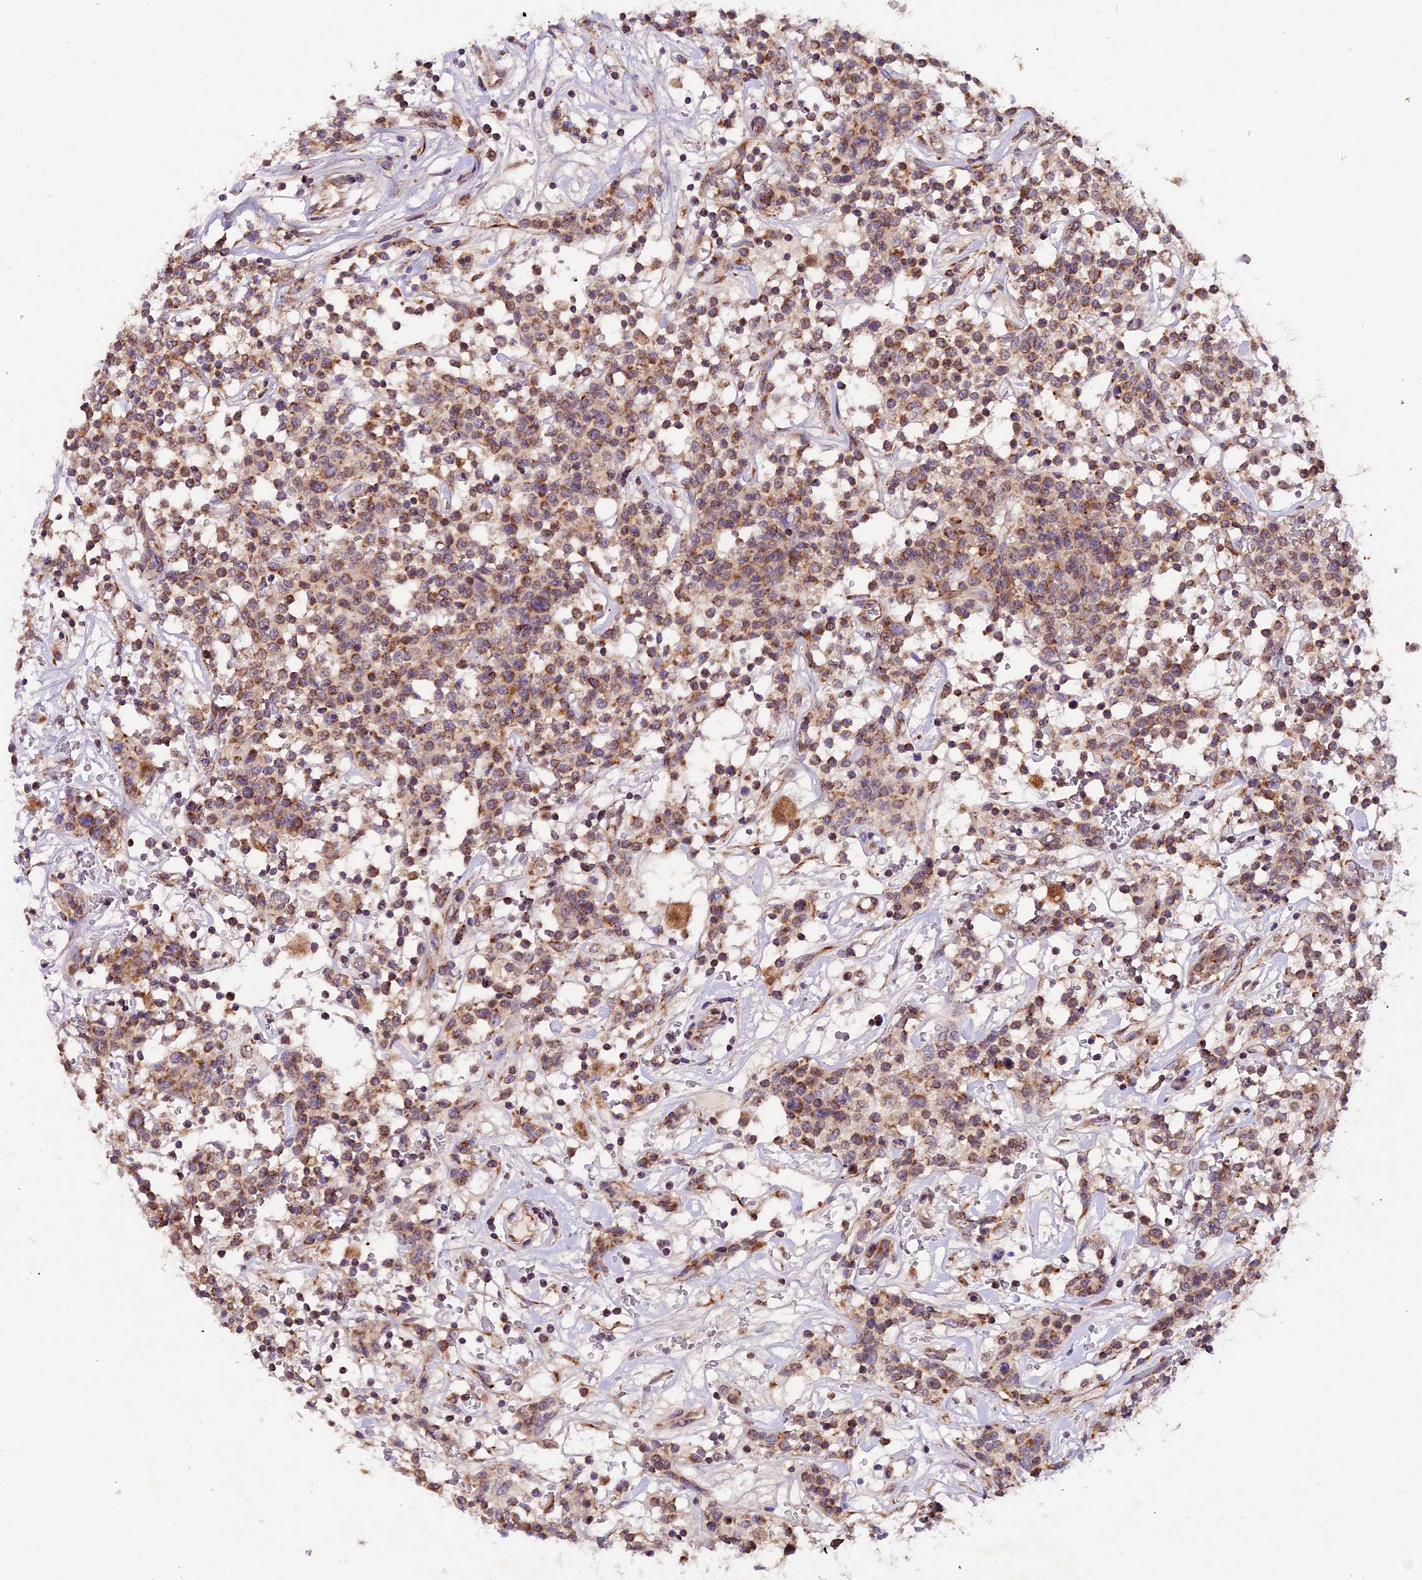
{"staining": {"intensity": "moderate", "quantity": ">75%", "location": "cytoplasmic/membranous"}, "tissue": "lymphoma", "cell_type": "Tumor cells", "image_type": "cancer", "snomed": [{"axis": "morphology", "description": "Malignant lymphoma, non-Hodgkin's type, Low grade"}, {"axis": "topography", "description": "Small intestine"}], "caption": "Protein staining demonstrates moderate cytoplasmic/membranous expression in approximately >75% of tumor cells in lymphoma.", "gene": "NDUFA8", "patient": {"sex": "female", "age": 59}}